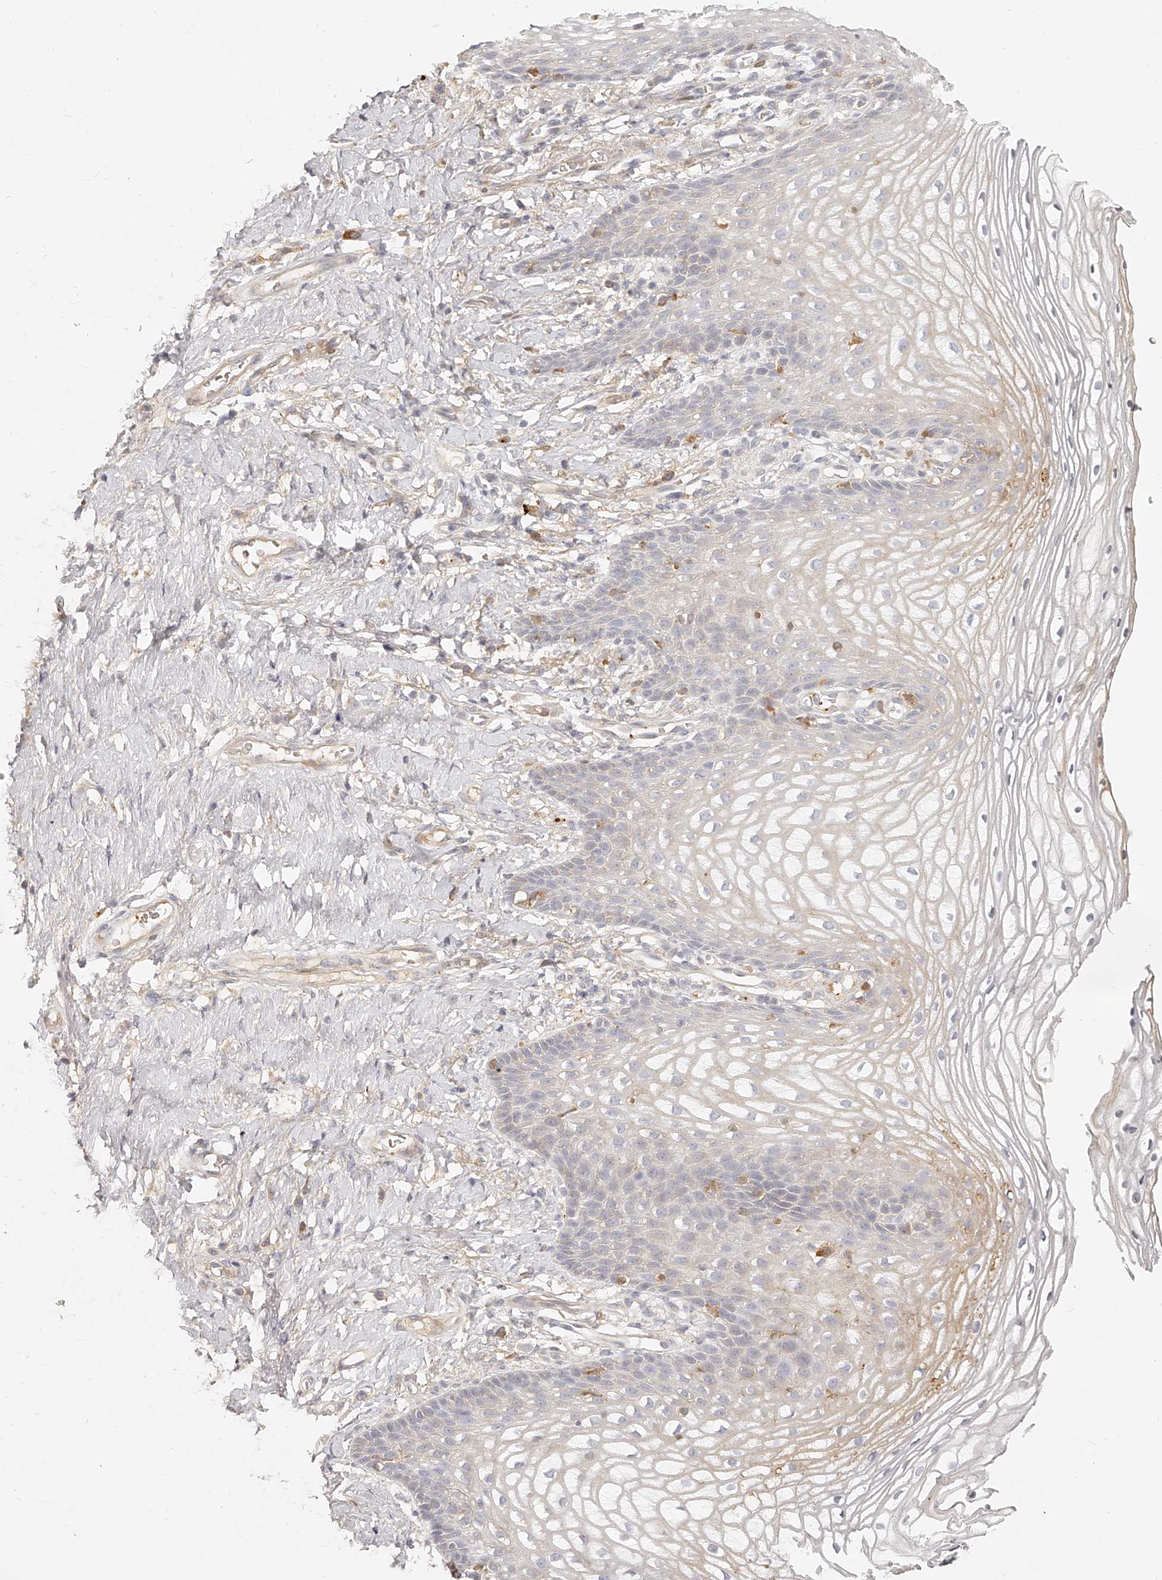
{"staining": {"intensity": "weak", "quantity": "<25%", "location": "cytoplasmic/membranous"}, "tissue": "vagina", "cell_type": "Squamous epithelial cells", "image_type": "normal", "snomed": [{"axis": "morphology", "description": "Normal tissue, NOS"}, {"axis": "topography", "description": "Vagina"}], "caption": "Histopathology image shows no significant protein positivity in squamous epithelial cells of benign vagina. (Stains: DAB IHC with hematoxylin counter stain, Microscopy: brightfield microscopy at high magnification).", "gene": "ITGB3", "patient": {"sex": "female", "age": 60}}